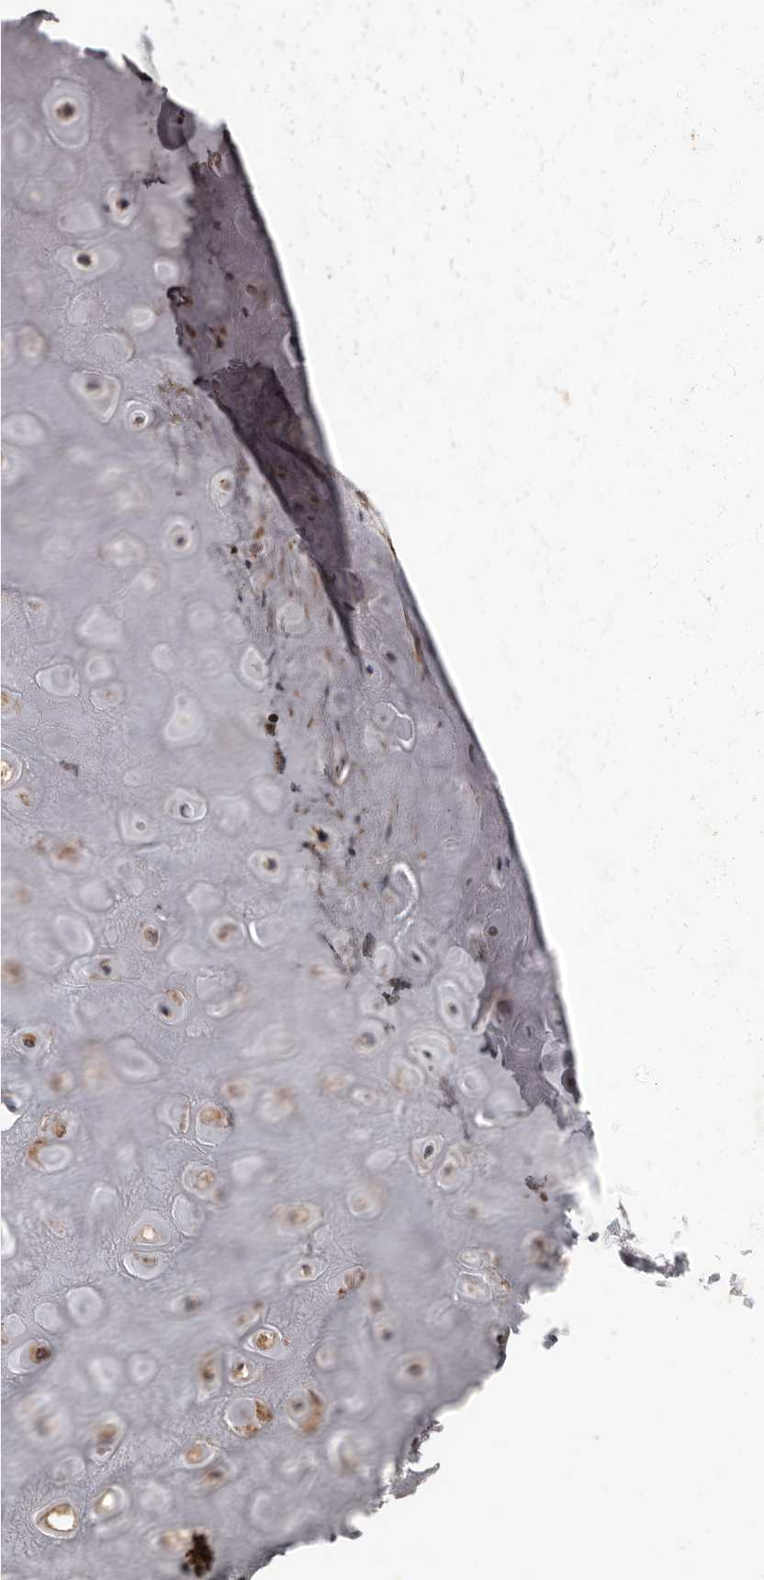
{"staining": {"intensity": "weak", "quantity": "25%-75%", "location": "cytoplasmic/membranous"}, "tissue": "adipose tissue", "cell_type": "Adipocytes", "image_type": "normal", "snomed": [{"axis": "morphology", "description": "Normal tissue, NOS"}, {"axis": "morphology", "description": "Basal cell carcinoma"}, {"axis": "topography", "description": "Skin"}], "caption": "This histopathology image exhibits immunohistochemistry (IHC) staining of benign adipose tissue, with low weak cytoplasmic/membranous positivity in about 25%-75% of adipocytes.", "gene": "THBS3", "patient": {"sex": "female", "age": 89}}